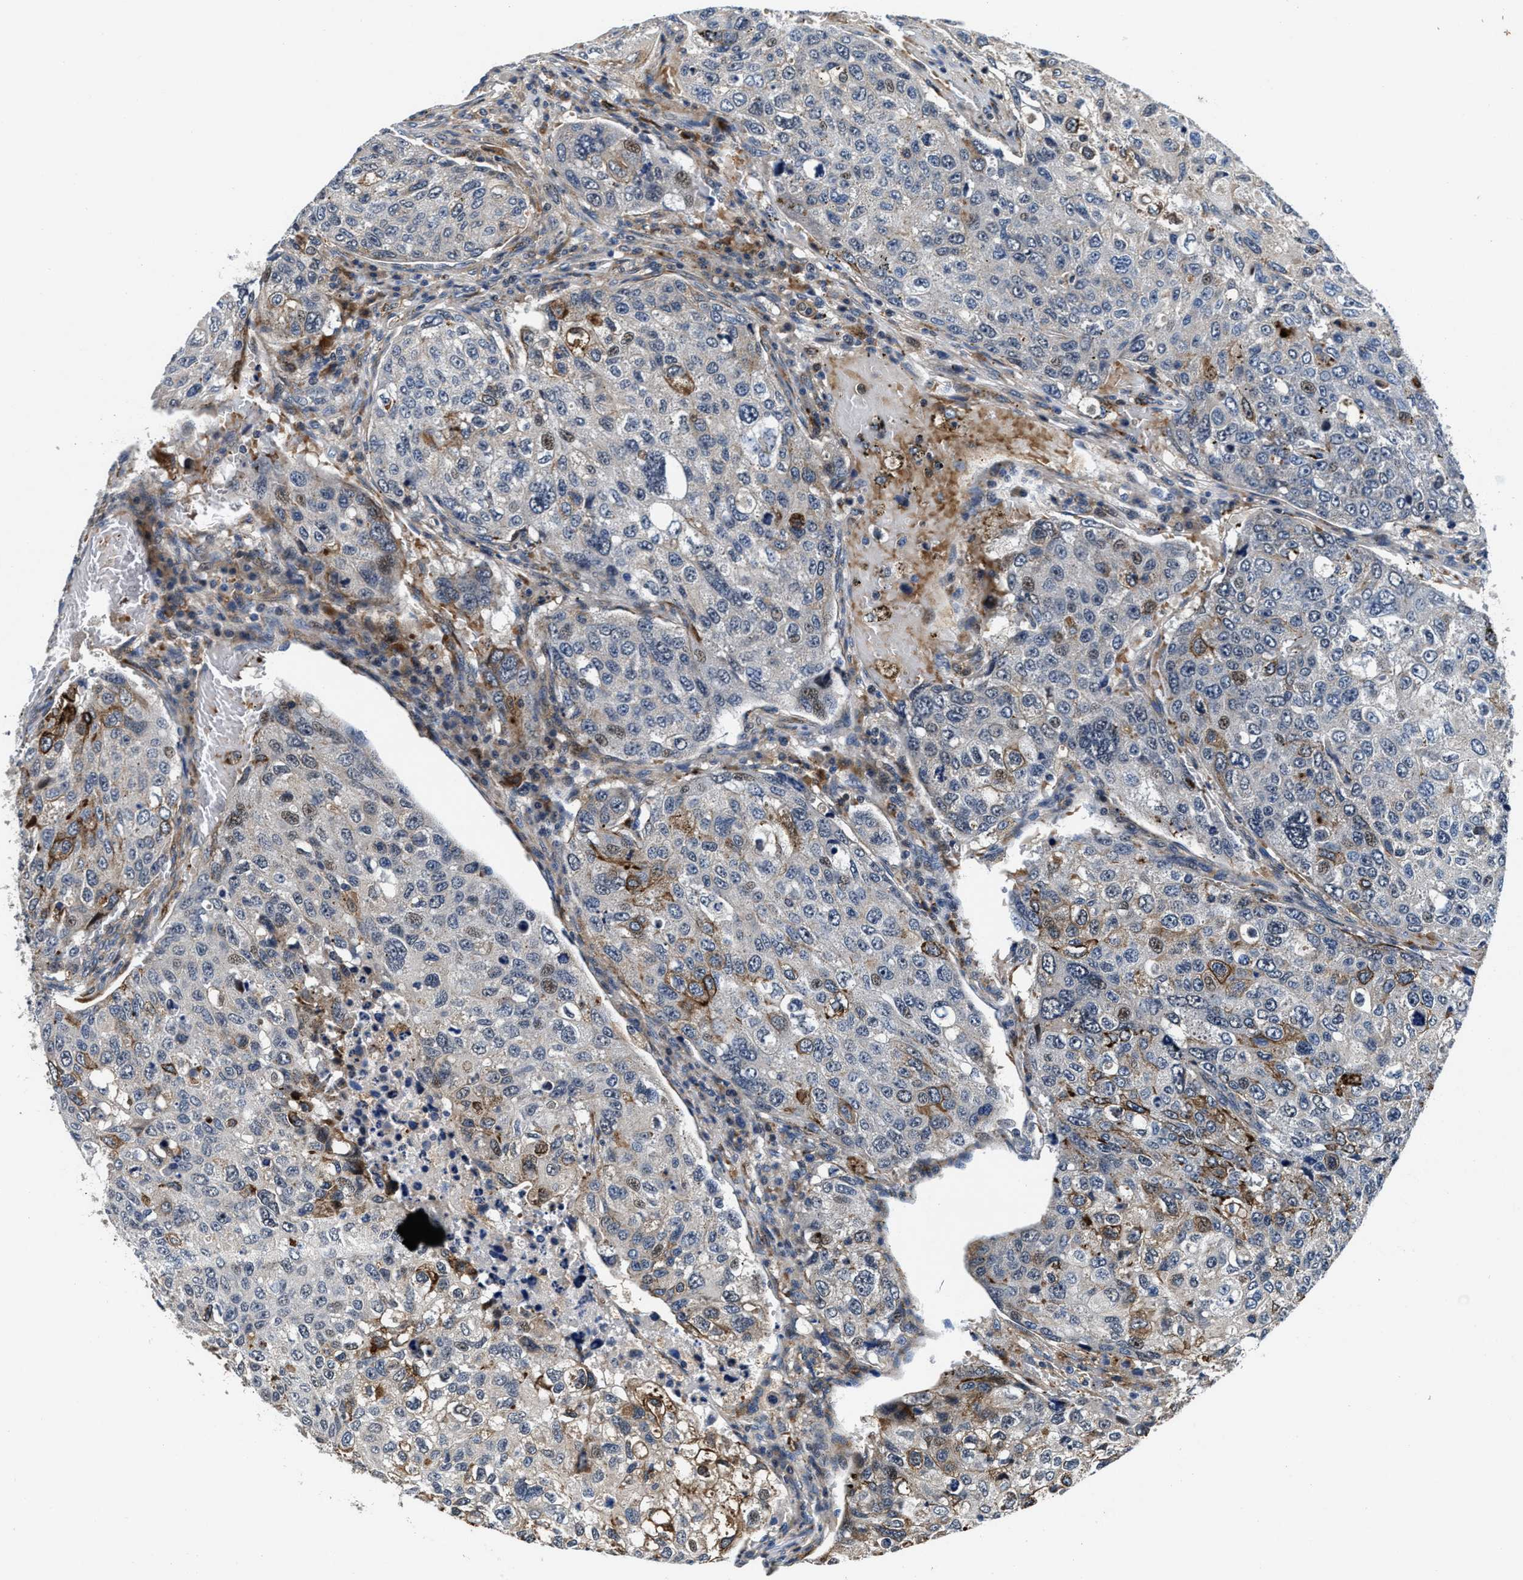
{"staining": {"intensity": "moderate", "quantity": "<25%", "location": "cytoplasmic/membranous"}, "tissue": "urothelial cancer", "cell_type": "Tumor cells", "image_type": "cancer", "snomed": [{"axis": "morphology", "description": "Urothelial carcinoma, High grade"}, {"axis": "topography", "description": "Lymph node"}, {"axis": "topography", "description": "Urinary bladder"}], "caption": "Protein expression by immunohistochemistry (IHC) exhibits moderate cytoplasmic/membranous staining in about <25% of tumor cells in high-grade urothelial carcinoma.", "gene": "C2orf66", "patient": {"sex": "male", "age": 51}}